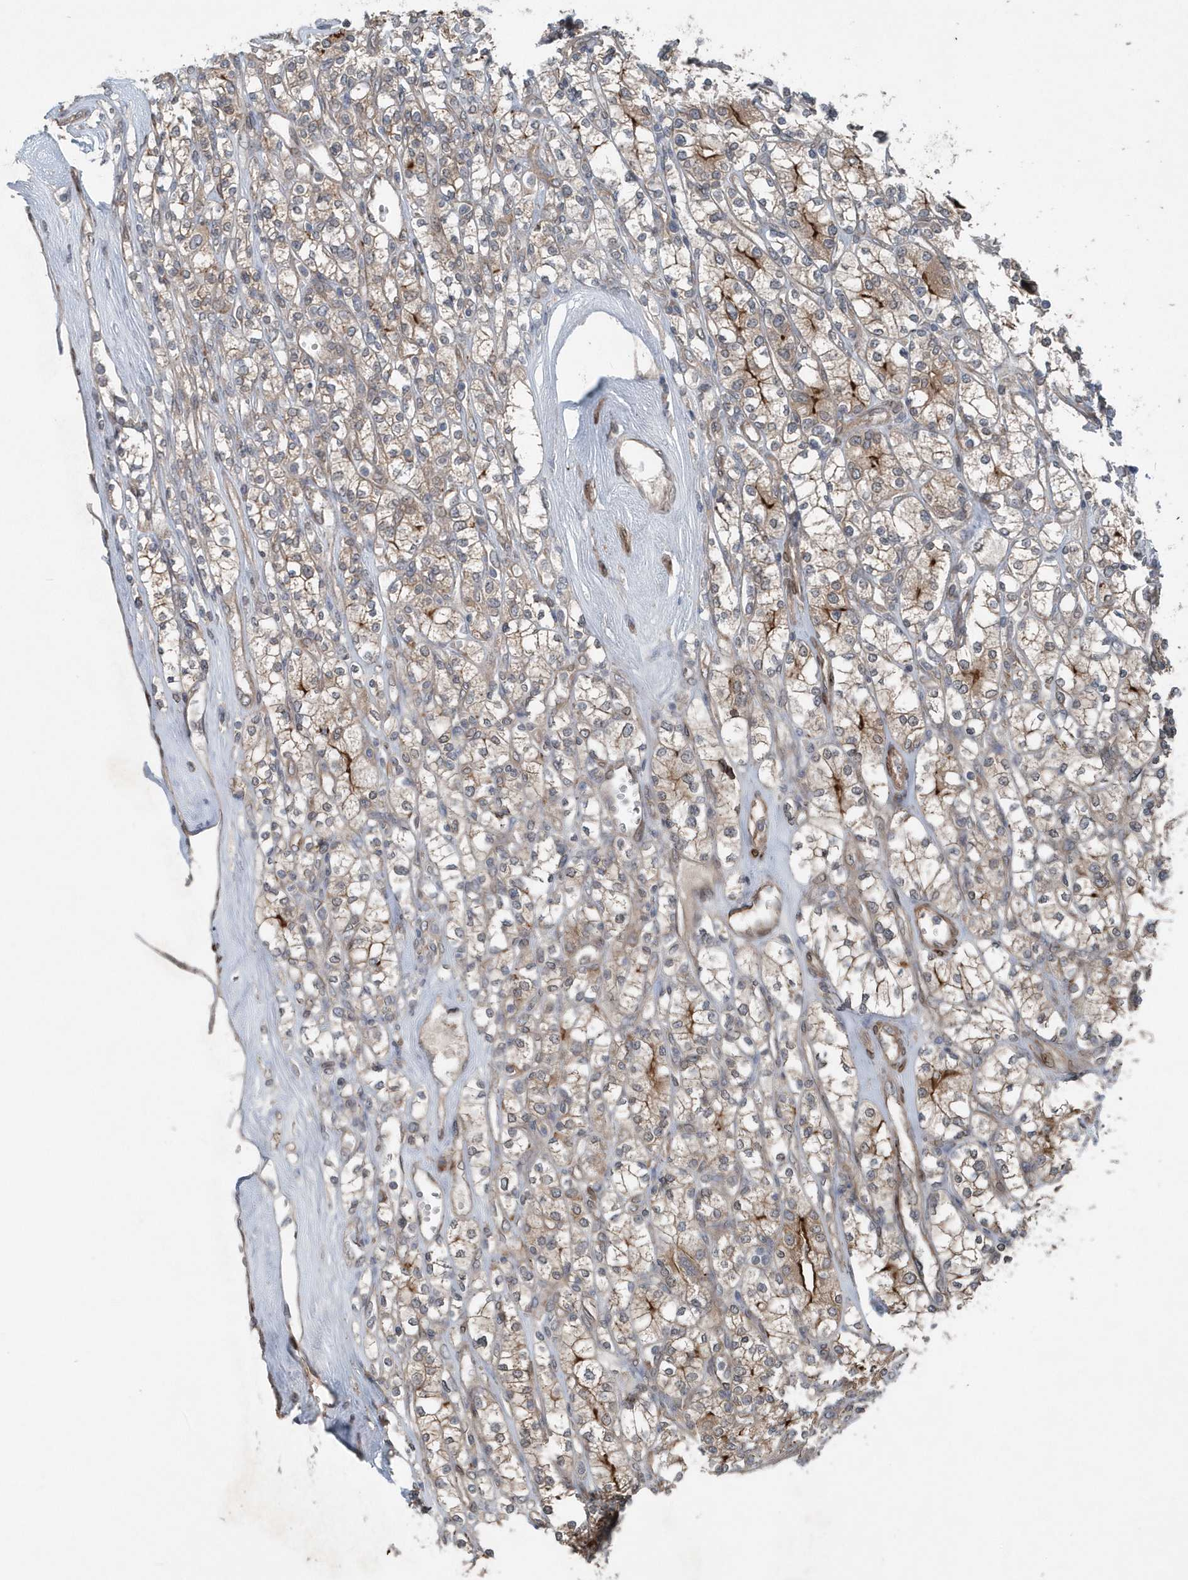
{"staining": {"intensity": "weak", "quantity": "25%-75%", "location": "cytoplasmic/membranous"}, "tissue": "renal cancer", "cell_type": "Tumor cells", "image_type": "cancer", "snomed": [{"axis": "morphology", "description": "Adenocarcinoma, NOS"}, {"axis": "topography", "description": "Kidney"}], "caption": "A brown stain highlights weak cytoplasmic/membranous expression of a protein in adenocarcinoma (renal) tumor cells.", "gene": "MCC", "patient": {"sex": "male", "age": 77}}